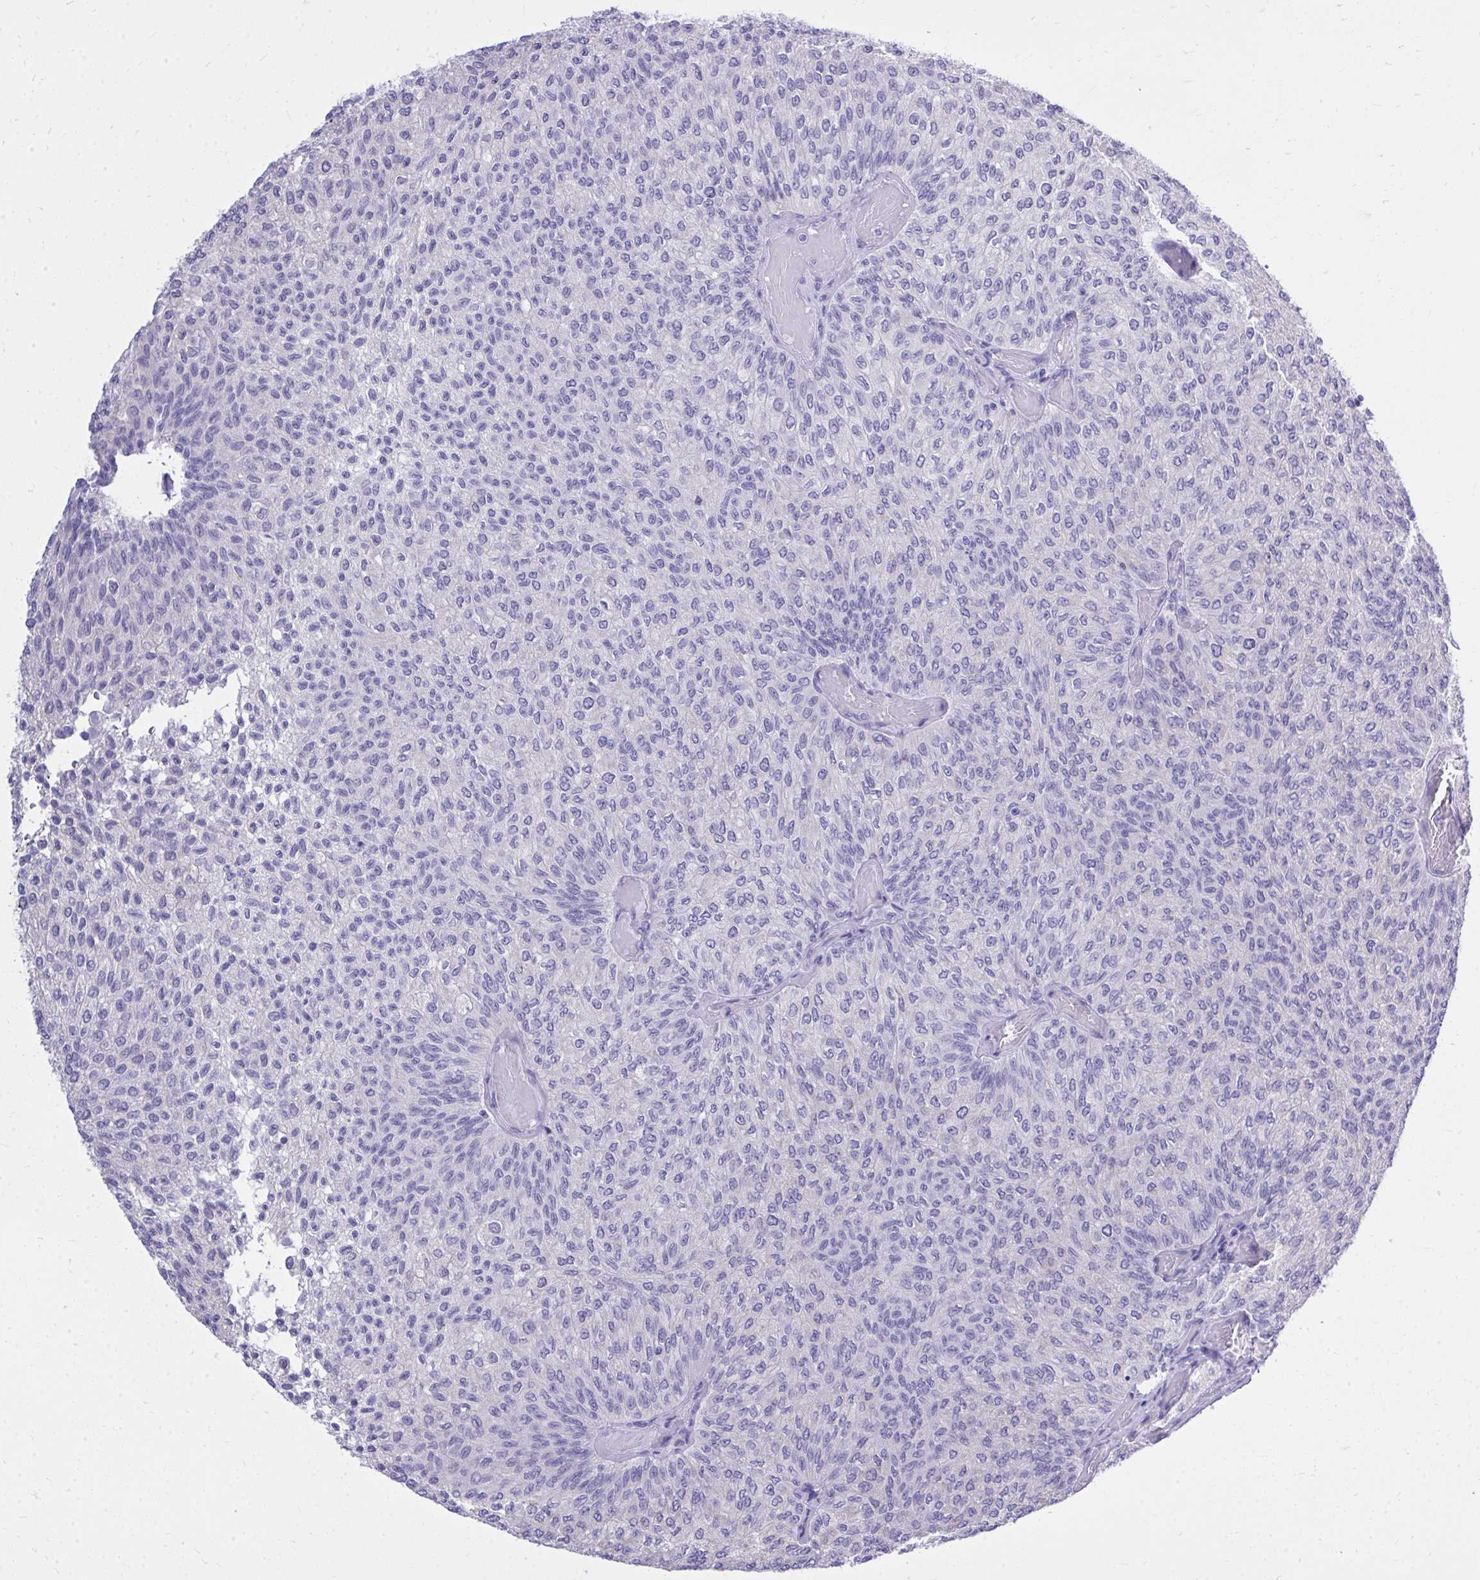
{"staining": {"intensity": "negative", "quantity": "none", "location": "none"}, "tissue": "urothelial cancer", "cell_type": "Tumor cells", "image_type": "cancer", "snomed": [{"axis": "morphology", "description": "Urothelial carcinoma, Low grade"}, {"axis": "topography", "description": "Urinary bladder"}], "caption": "Immunohistochemistry (IHC) histopathology image of neoplastic tissue: urothelial carcinoma (low-grade) stained with DAB shows no significant protein expression in tumor cells.", "gene": "PSD", "patient": {"sex": "male", "age": 78}}